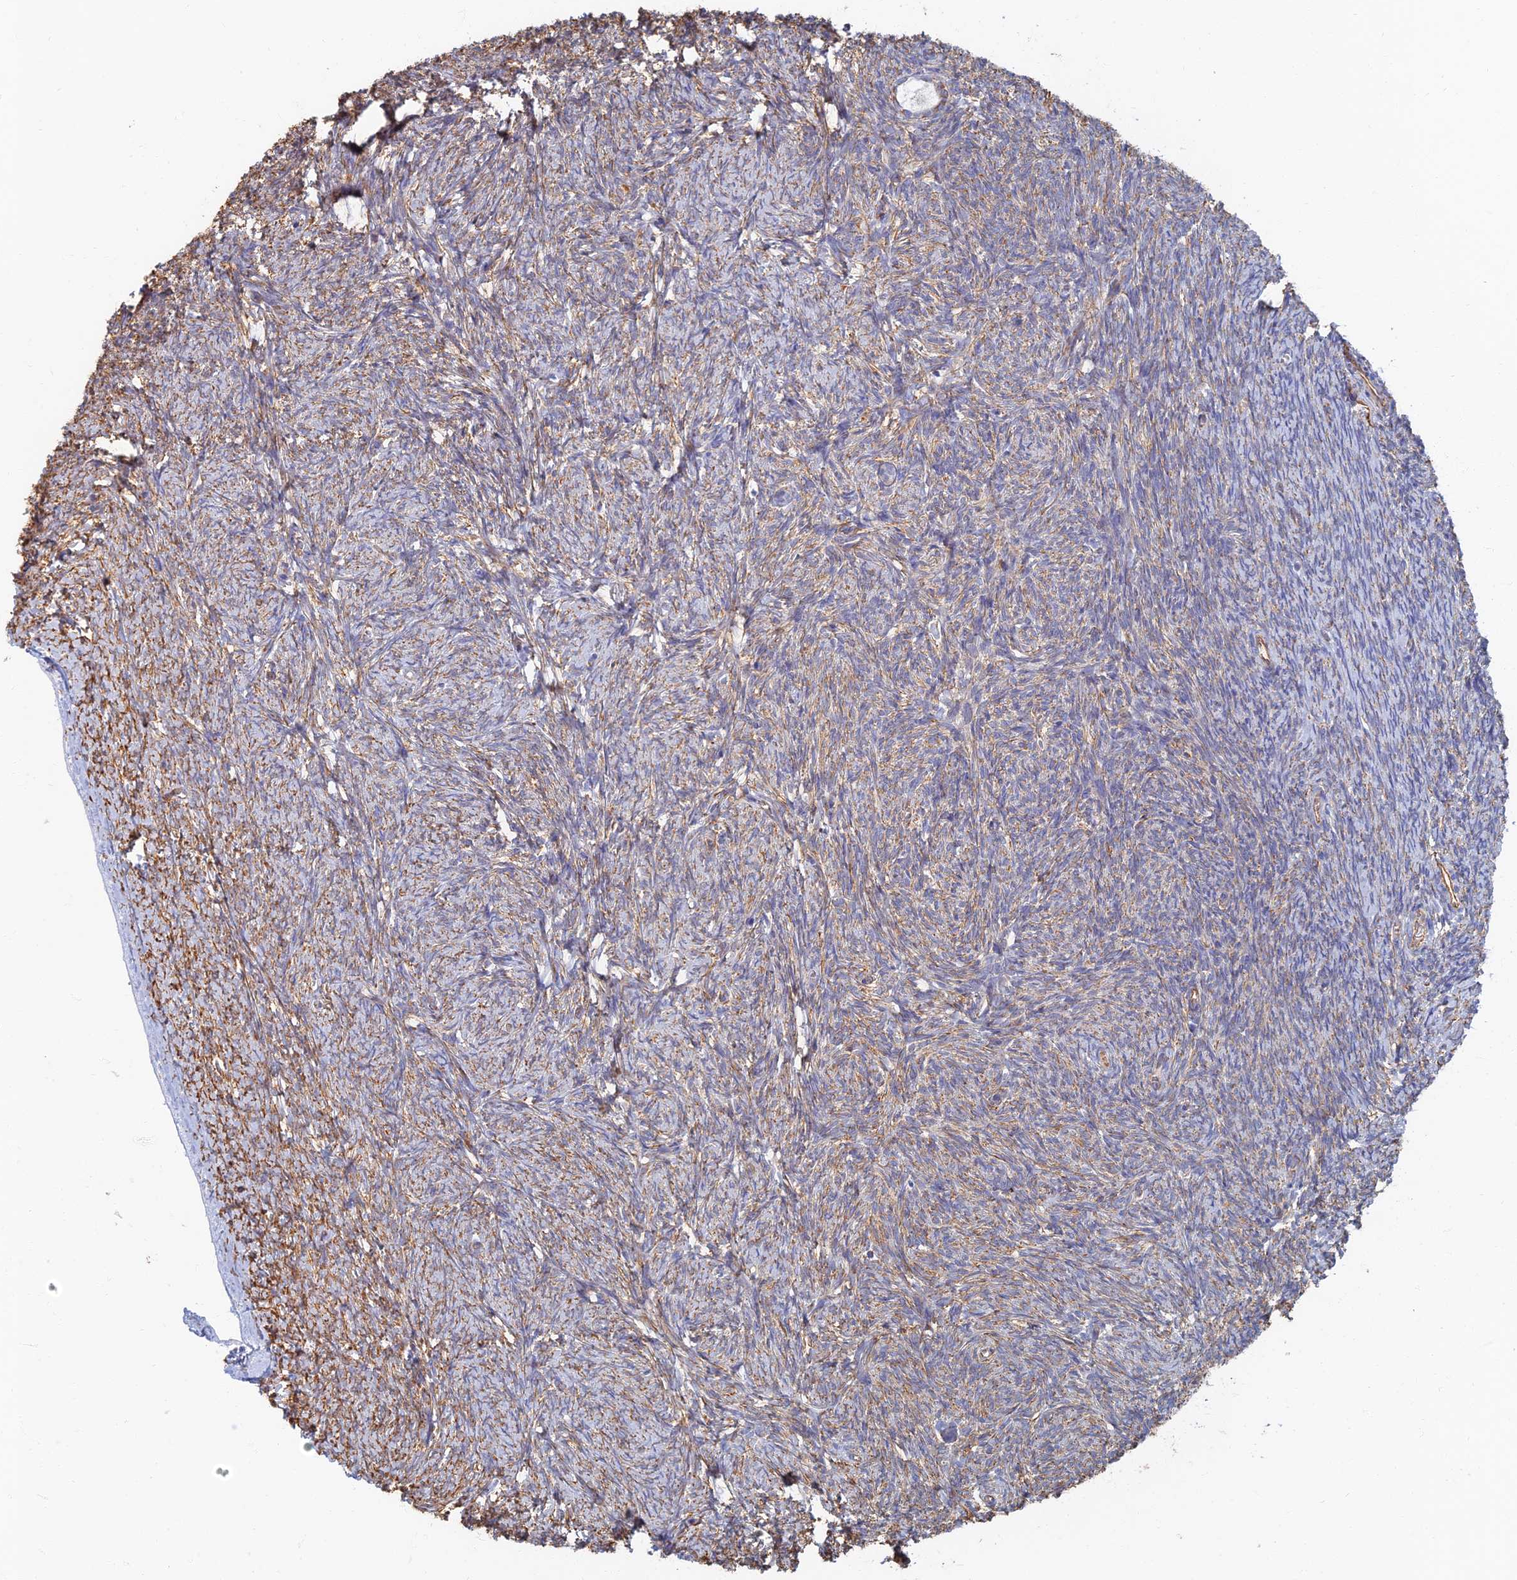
{"staining": {"intensity": "negative", "quantity": "none", "location": "none"}, "tissue": "ovary", "cell_type": "Follicle cells", "image_type": "normal", "snomed": [{"axis": "morphology", "description": "Normal tissue, NOS"}, {"axis": "topography", "description": "Ovary"}], "caption": "High power microscopy histopathology image of an immunohistochemistry (IHC) image of normal ovary, revealing no significant expression in follicle cells.", "gene": "RMC1", "patient": {"sex": "female", "age": 44}}